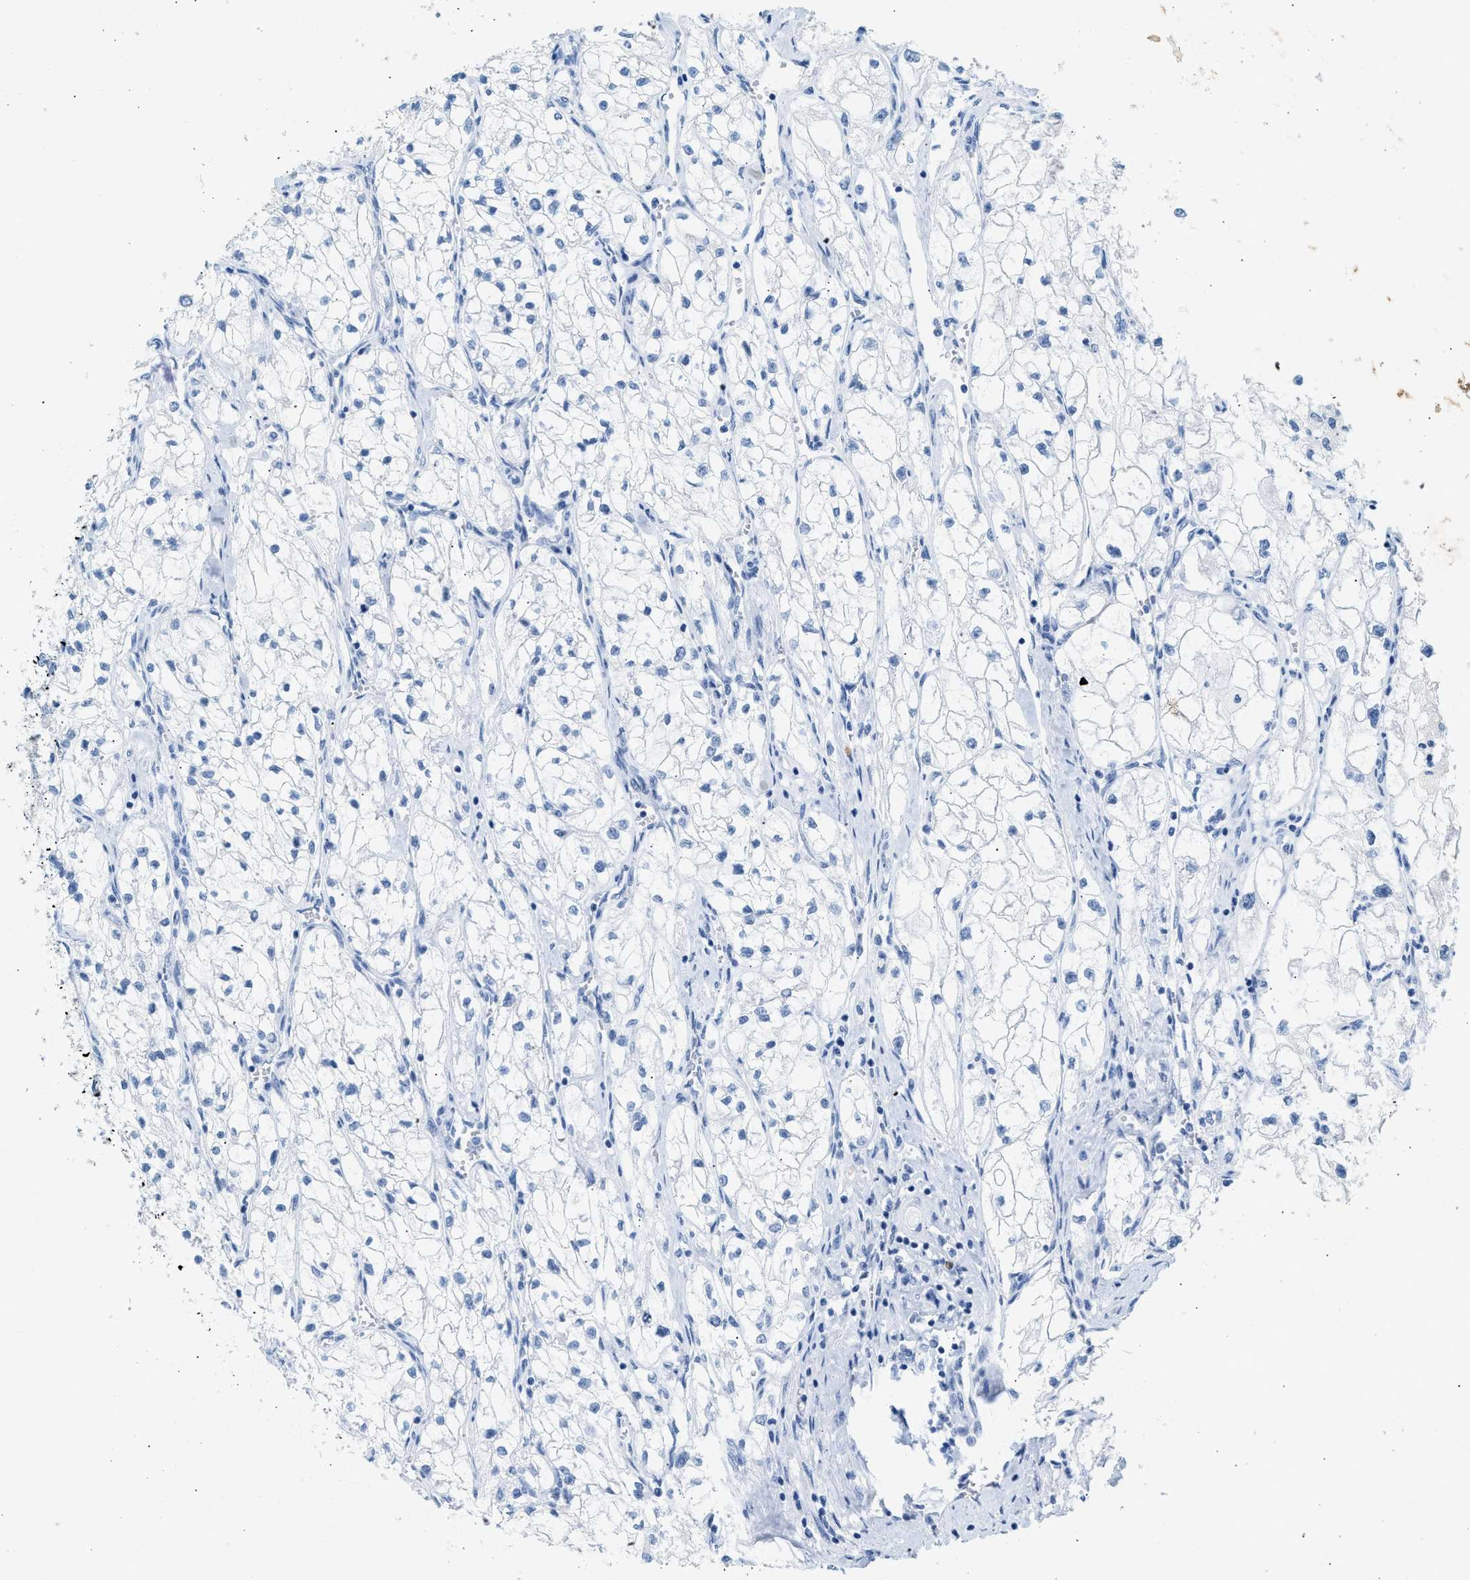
{"staining": {"intensity": "negative", "quantity": "none", "location": "none"}, "tissue": "renal cancer", "cell_type": "Tumor cells", "image_type": "cancer", "snomed": [{"axis": "morphology", "description": "Adenocarcinoma, NOS"}, {"axis": "topography", "description": "Kidney"}], "caption": "The photomicrograph reveals no significant positivity in tumor cells of renal adenocarcinoma.", "gene": "HHATL", "patient": {"sex": "female", "age": 70}}